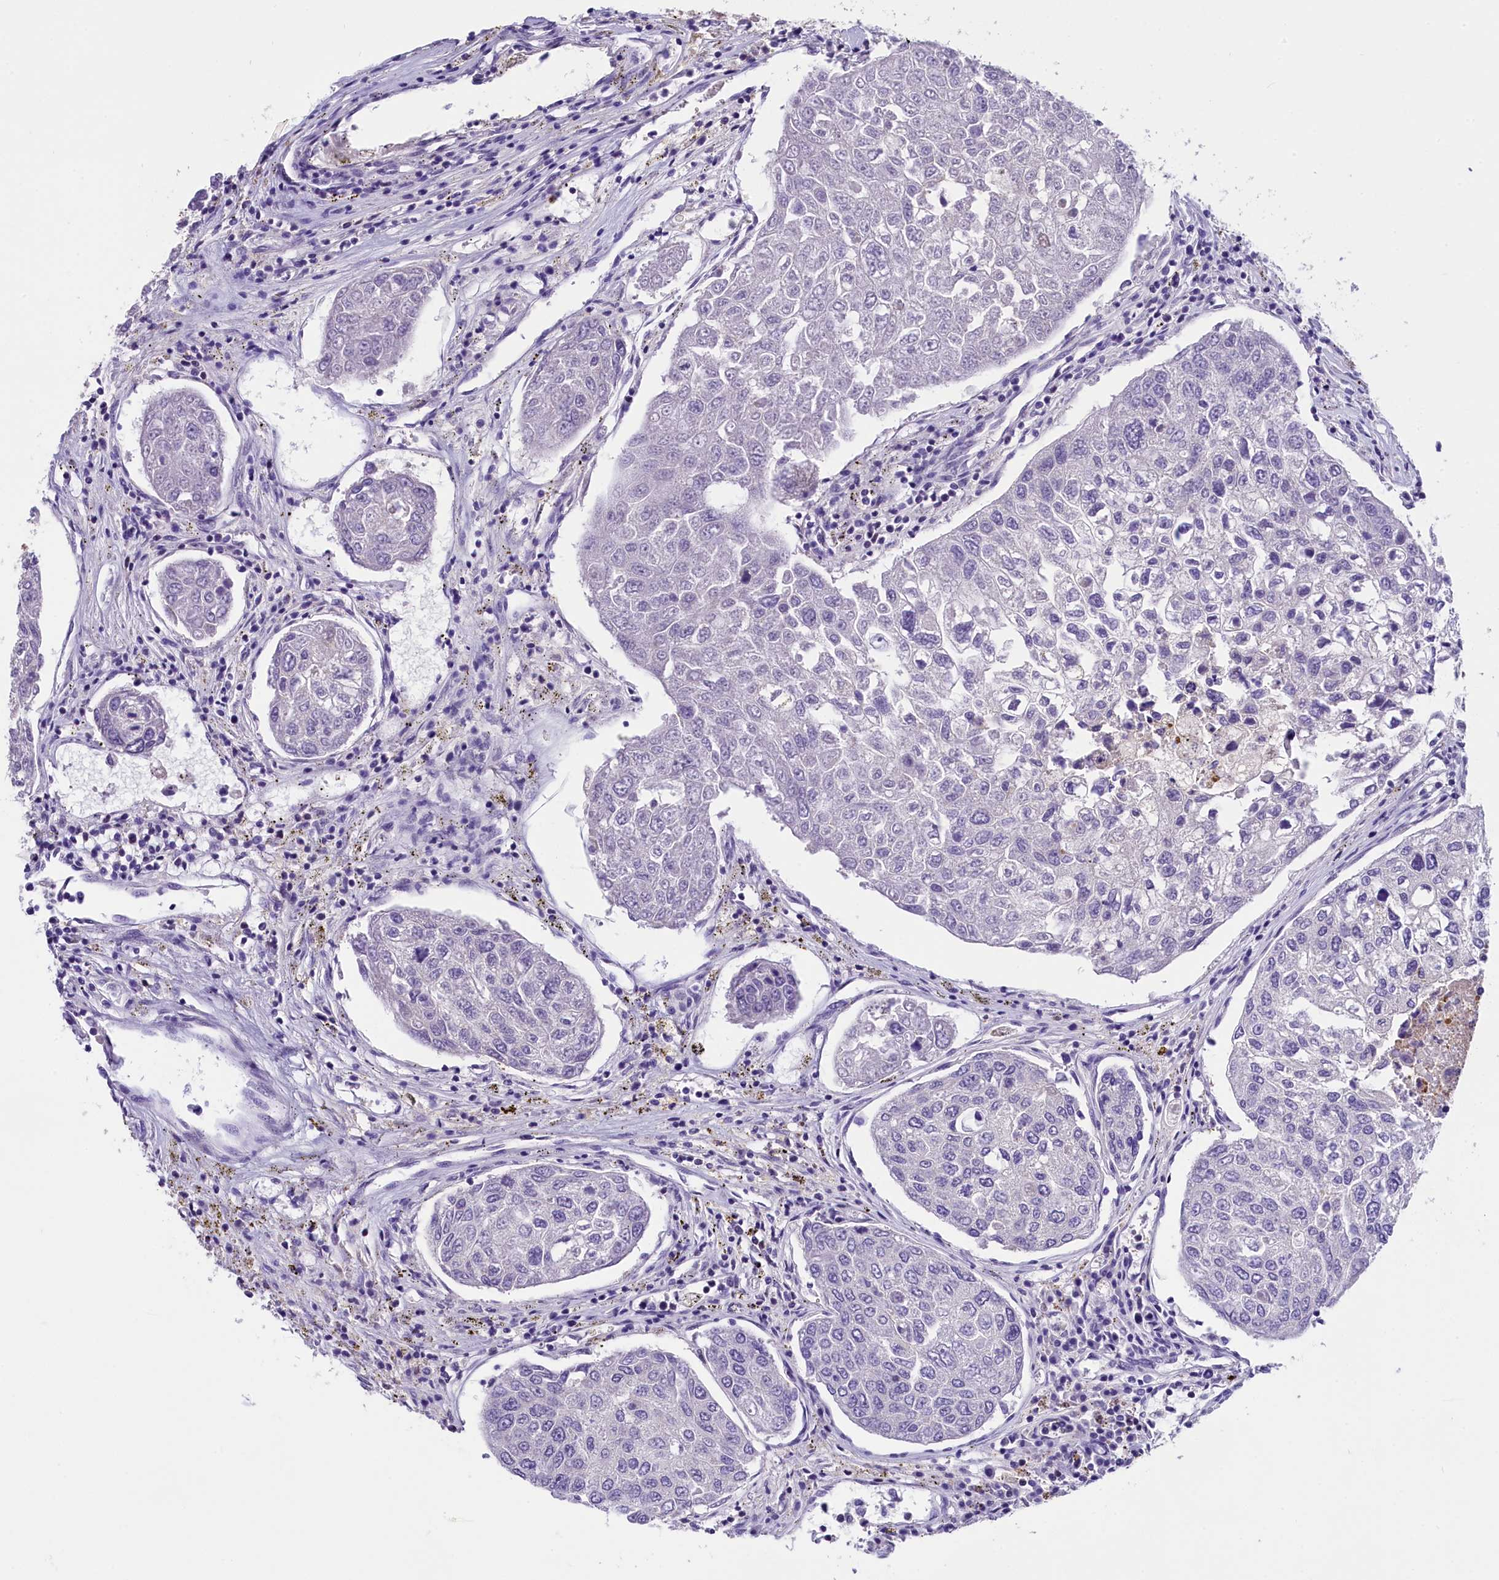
{"staining": {"intensity": "negative", "quantity": "none", "location": "none"}, "tissue": "urothelial cancer", "cell_type": "Tumor cells", "image_type": "cancer", "snomed": [{"axis": "morphology", "description": "Urothelial carcinoma, High grade"}, {"axis": "topography", "description": "Lymph node"}, {"axis": "topography", "description": "Urinary bladder"}], "caption": "Tumor cells show no significant expression in urothelial carcinoma (high-grade). The staining is performed using DAB (3,3'-diaminobenzidine) brown chromogen with nuclei counter-stained in using hematoxylin.", "gene": "ZC3H4", "patient": {"sex": "male", "age": 51}}